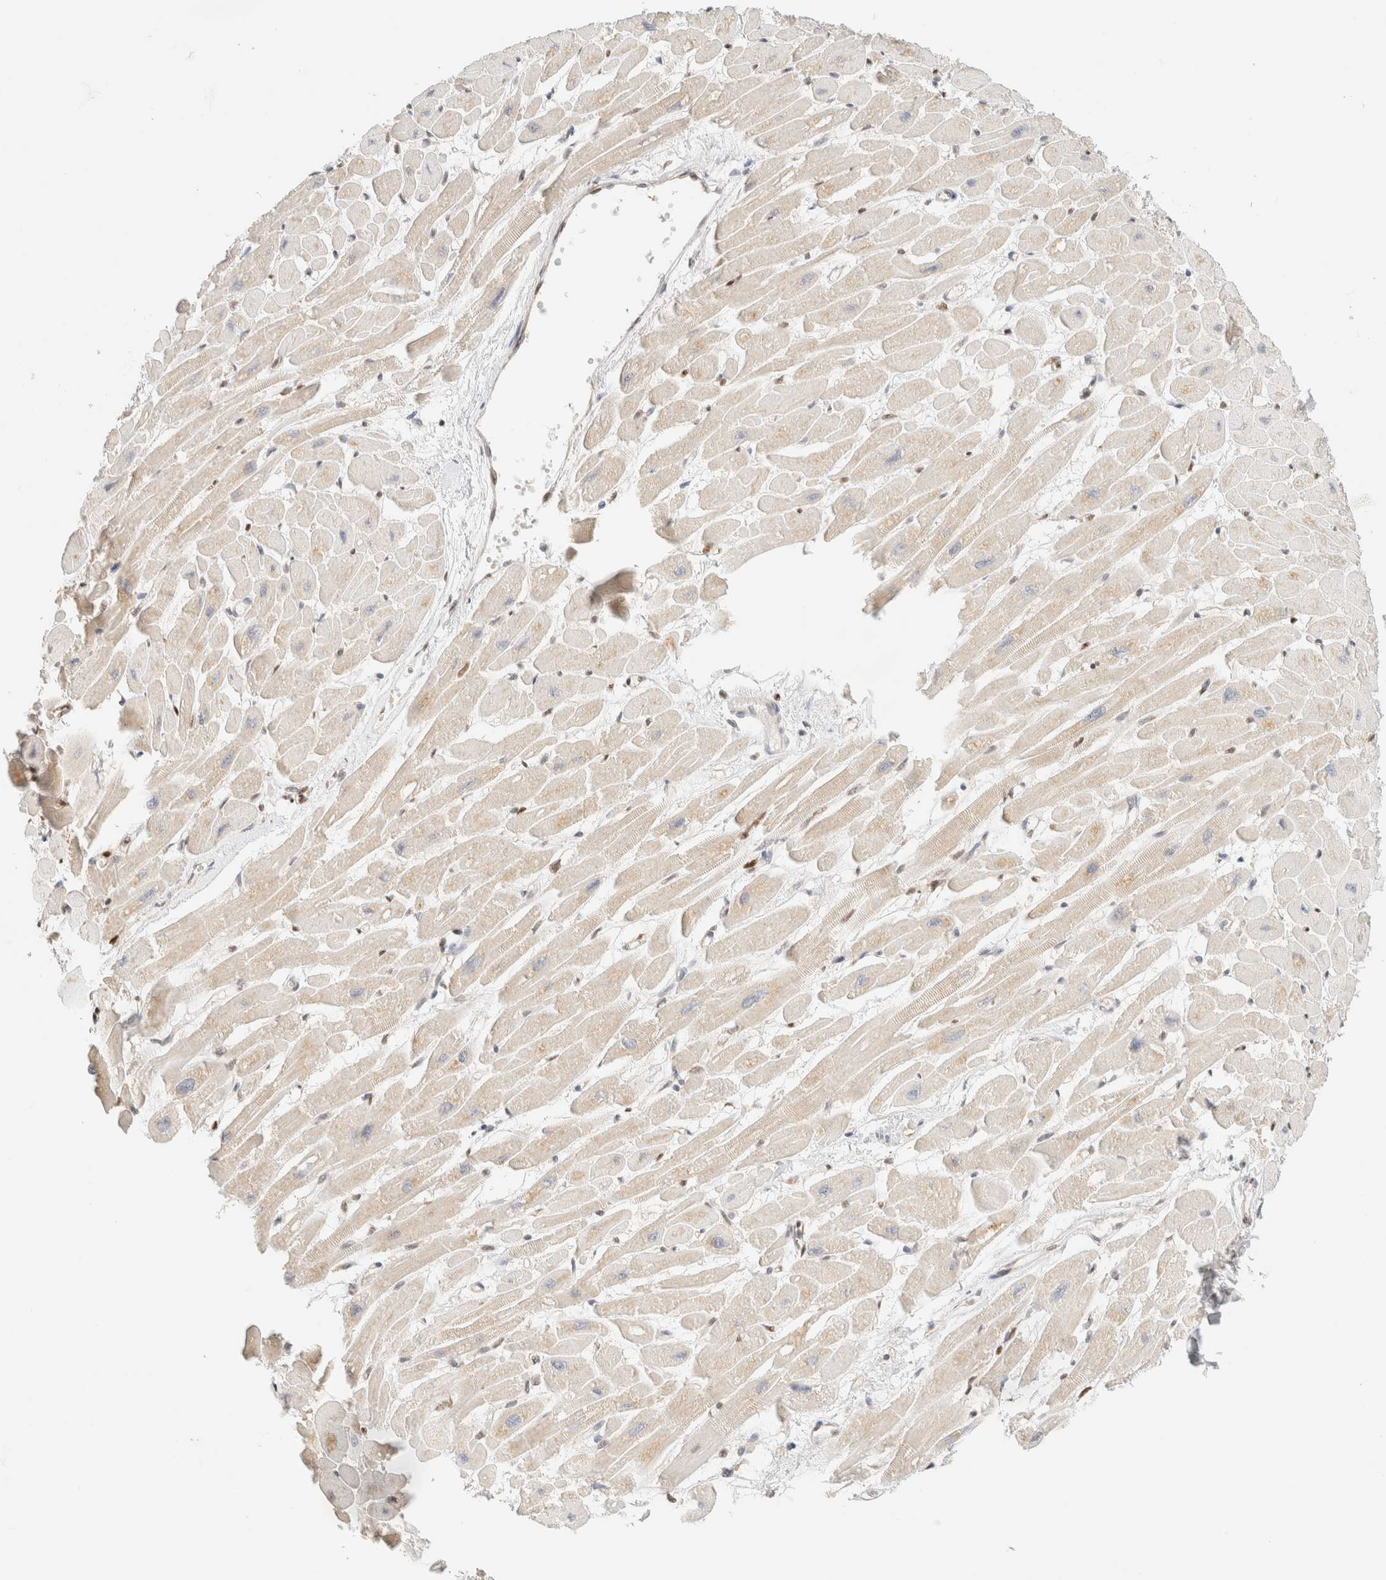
{"staining": {"intensity": "negative", "quantity": "none", "location": "none"}, "tissue": "heart muscle", "cell_type": "Cardiomyocytes", "image_type": "normal", "snomed": [{"axis": "morphology", "description": "Normal tissue, NOS"}, {"axis": "topography", "description": "Heart"}], "caption": "Heart muscle stained for a protein using immunohistochemistry (IHC) shows no expression cardiomyocytes.", "gene": "DDB2", "patient": {"sex": "female", "age": 54}}